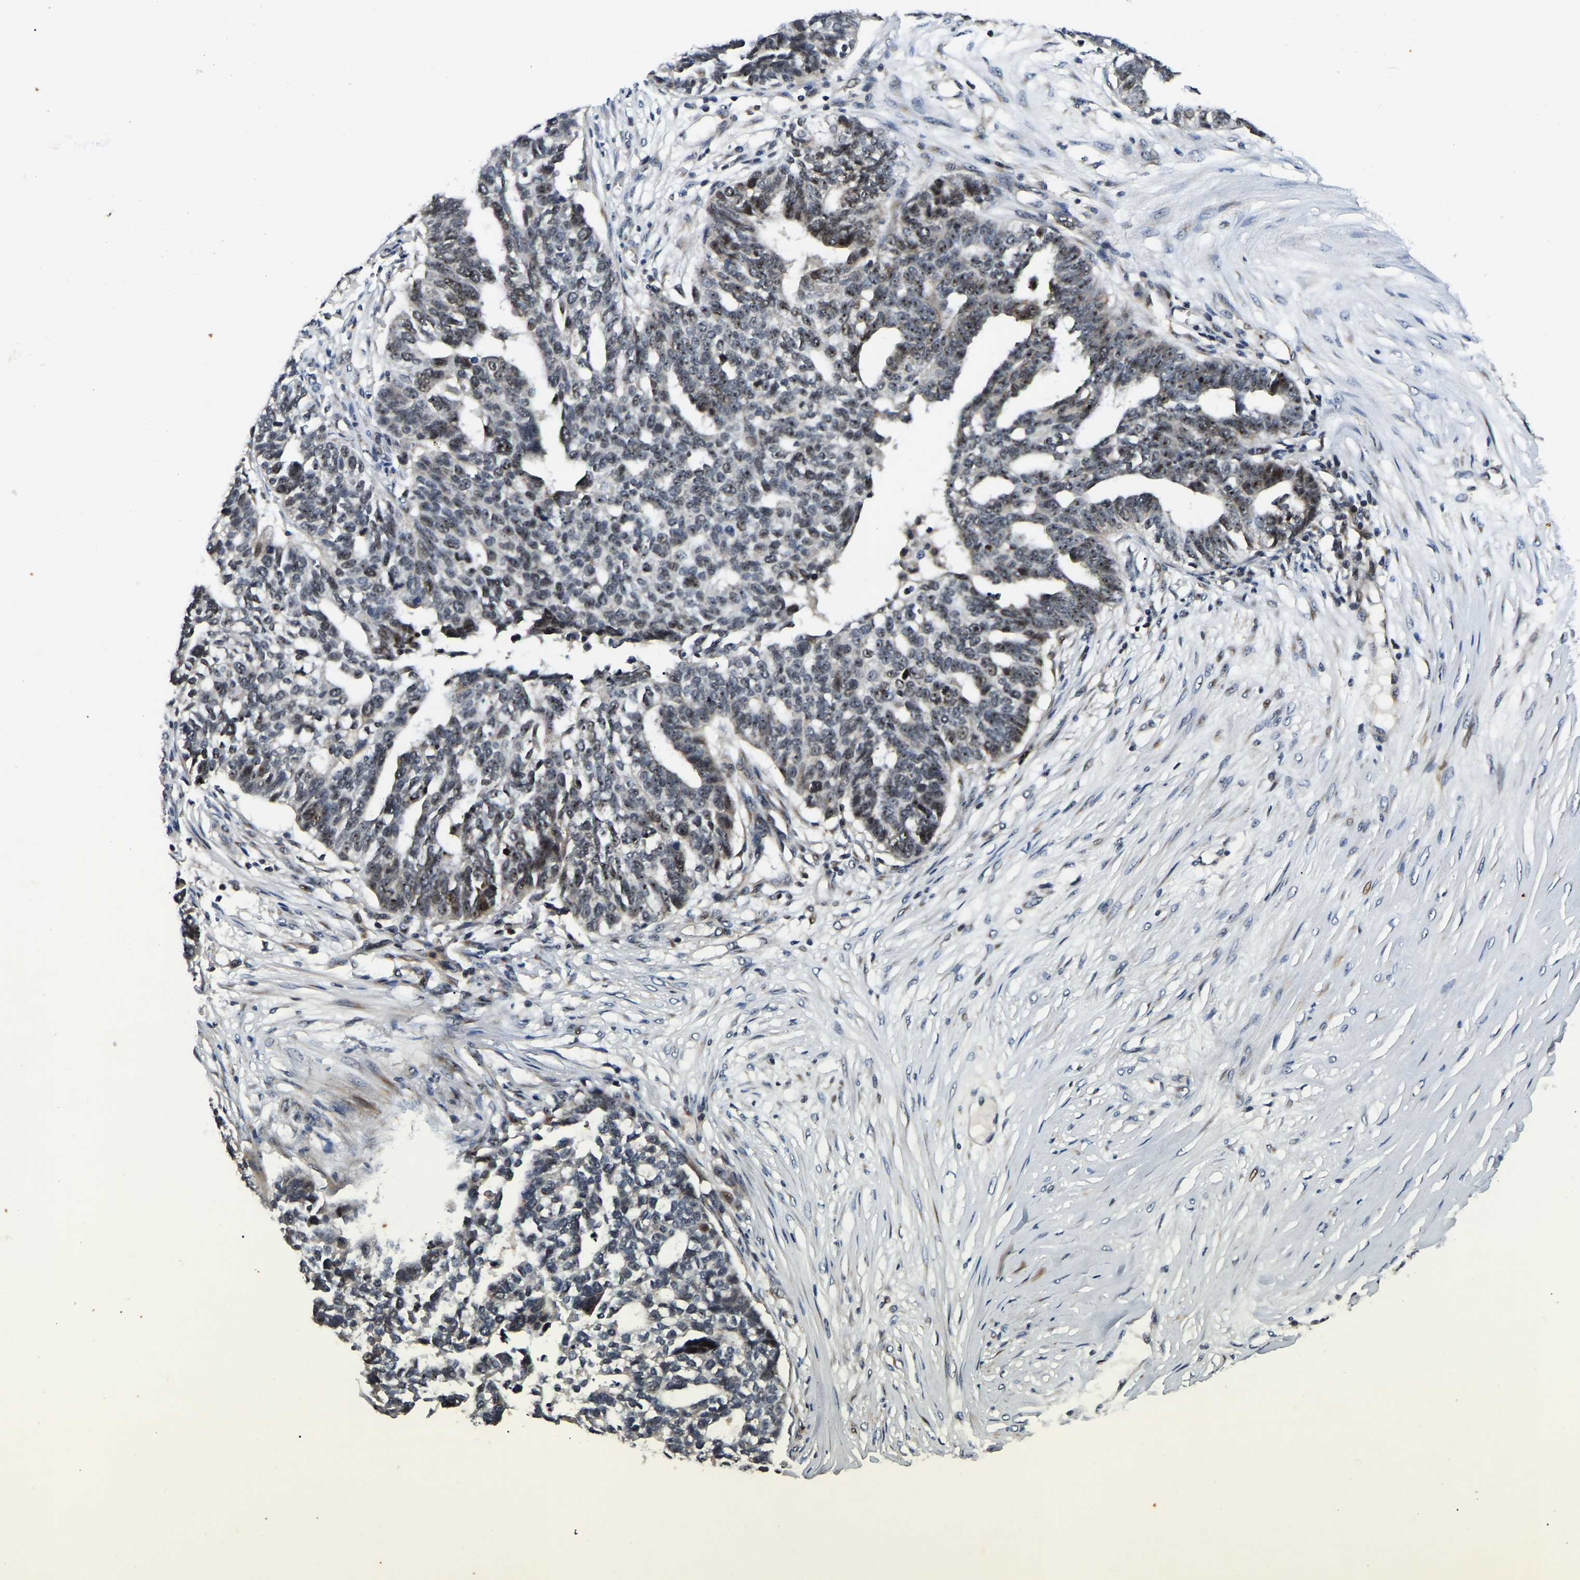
{"staining": {"intensity": "weak", "quantity": ">75%", "location": "nuclear"}, "tissue": "ovarian cancer", "cell_type": "Tumor cells", "image_type": "cancer", "snomed": [{"axis": "morphology", "description": "Cystadenocarcinoma, serous, NOS"}, {"axis": "topography", "description": "Ovary"}], "caption": "DAB immunohistochemical staining of ovarian serous cystadenocarcinoma shows weak nuclear protein expression in about >75% of tumor cells.", "gene": "RBM28", "patient": {"sex": "female", "age": 59}}